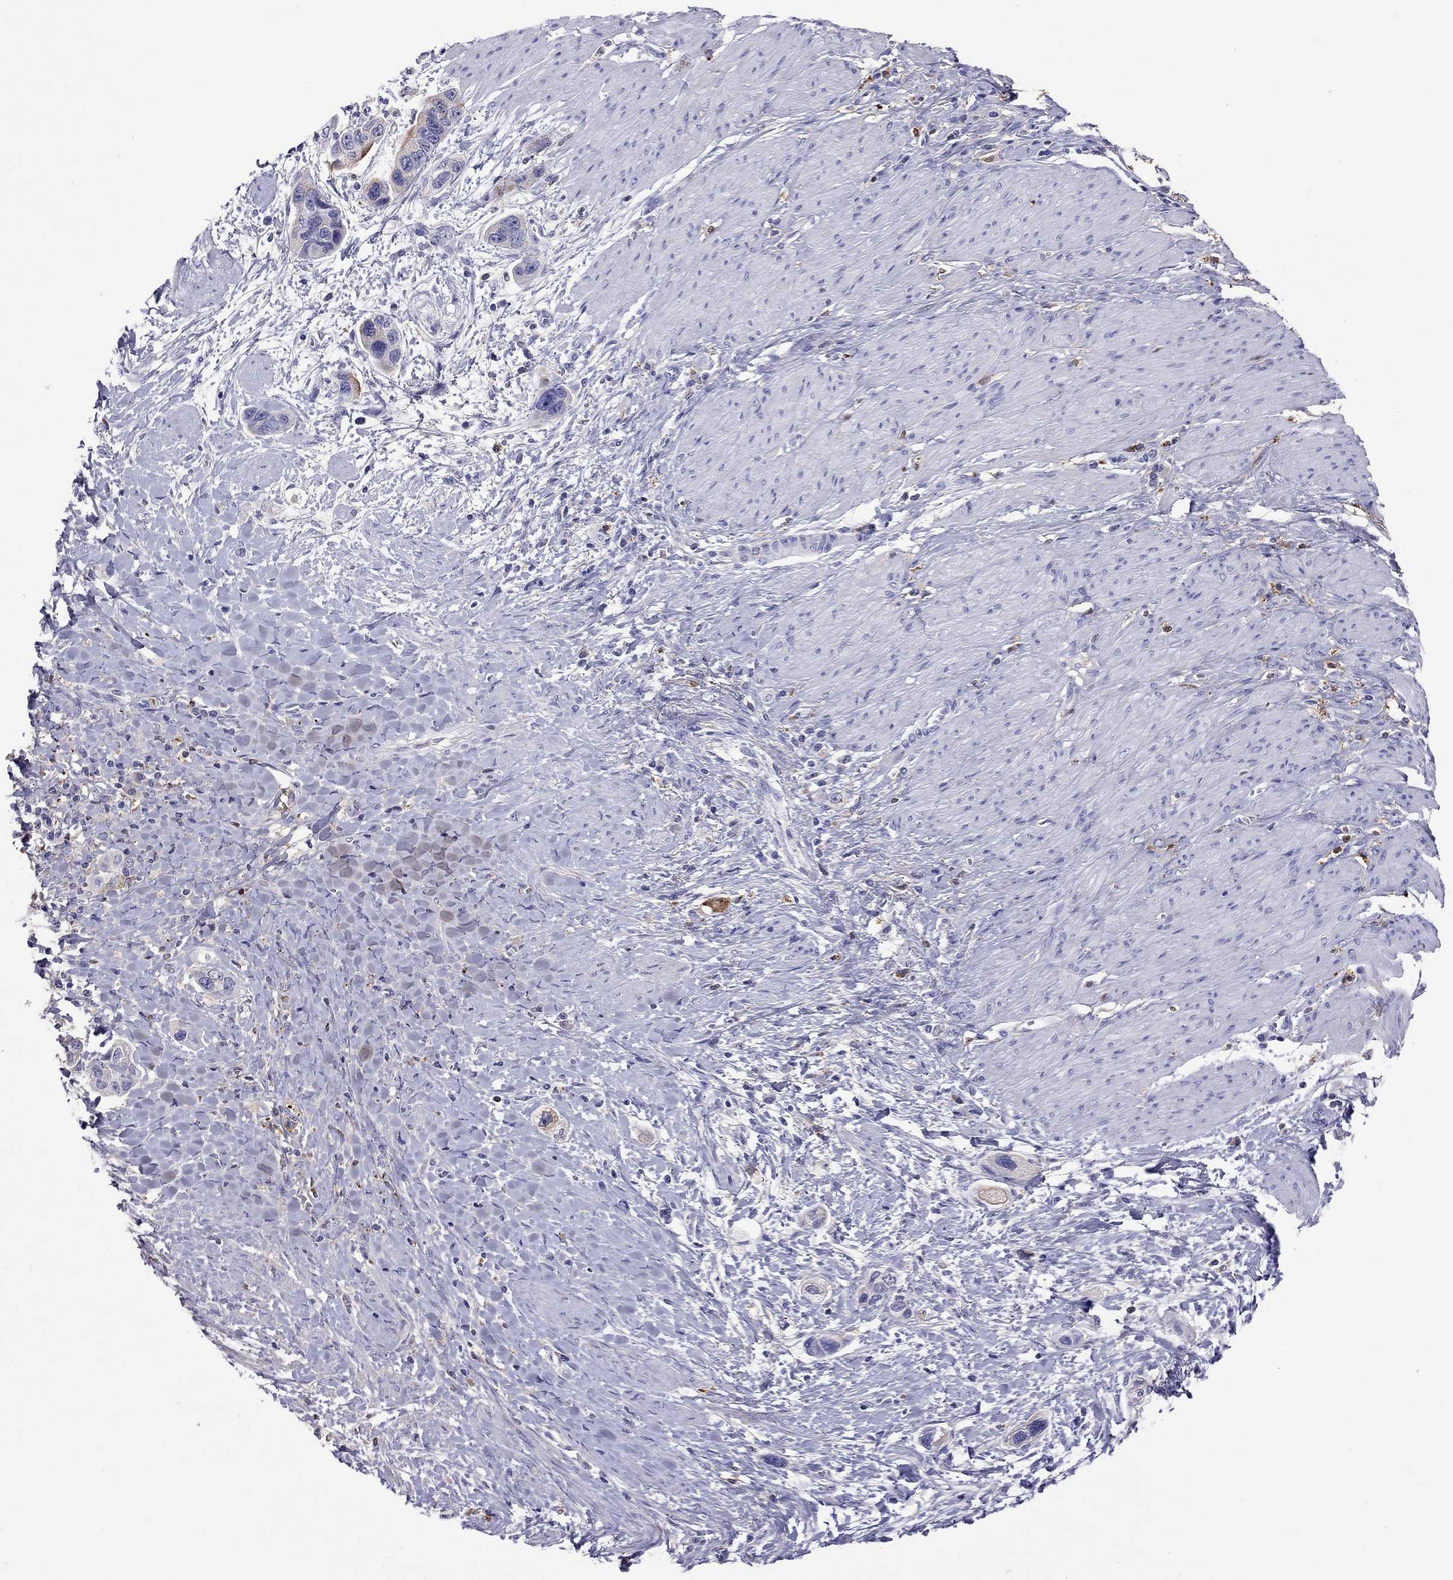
{"staining": {"intensity": "weak", "quantity": "25%-75%", "location": "cytoplasmic/membranous"}, "tissue": "stomach cancer", "cell_type": "Tumor cells", "image_type": "cancer", "snomed": [{"axis": "morphology", "description": "Adenocarcinoma, NOS"}, {"axis": "topography", "description": "Stomach, lower"}], "caption": "Immunohistochemical staining of adenocarcinoma (stomach) demonstrates low levels of weak cytoplasmic/membranous positivity in approximately 25%-75% of tumor cells. (IHC, brightfield microscopy, high magnification).", "gene": "SERPINA3", "patient": {"sex": "female", "age": 93}}